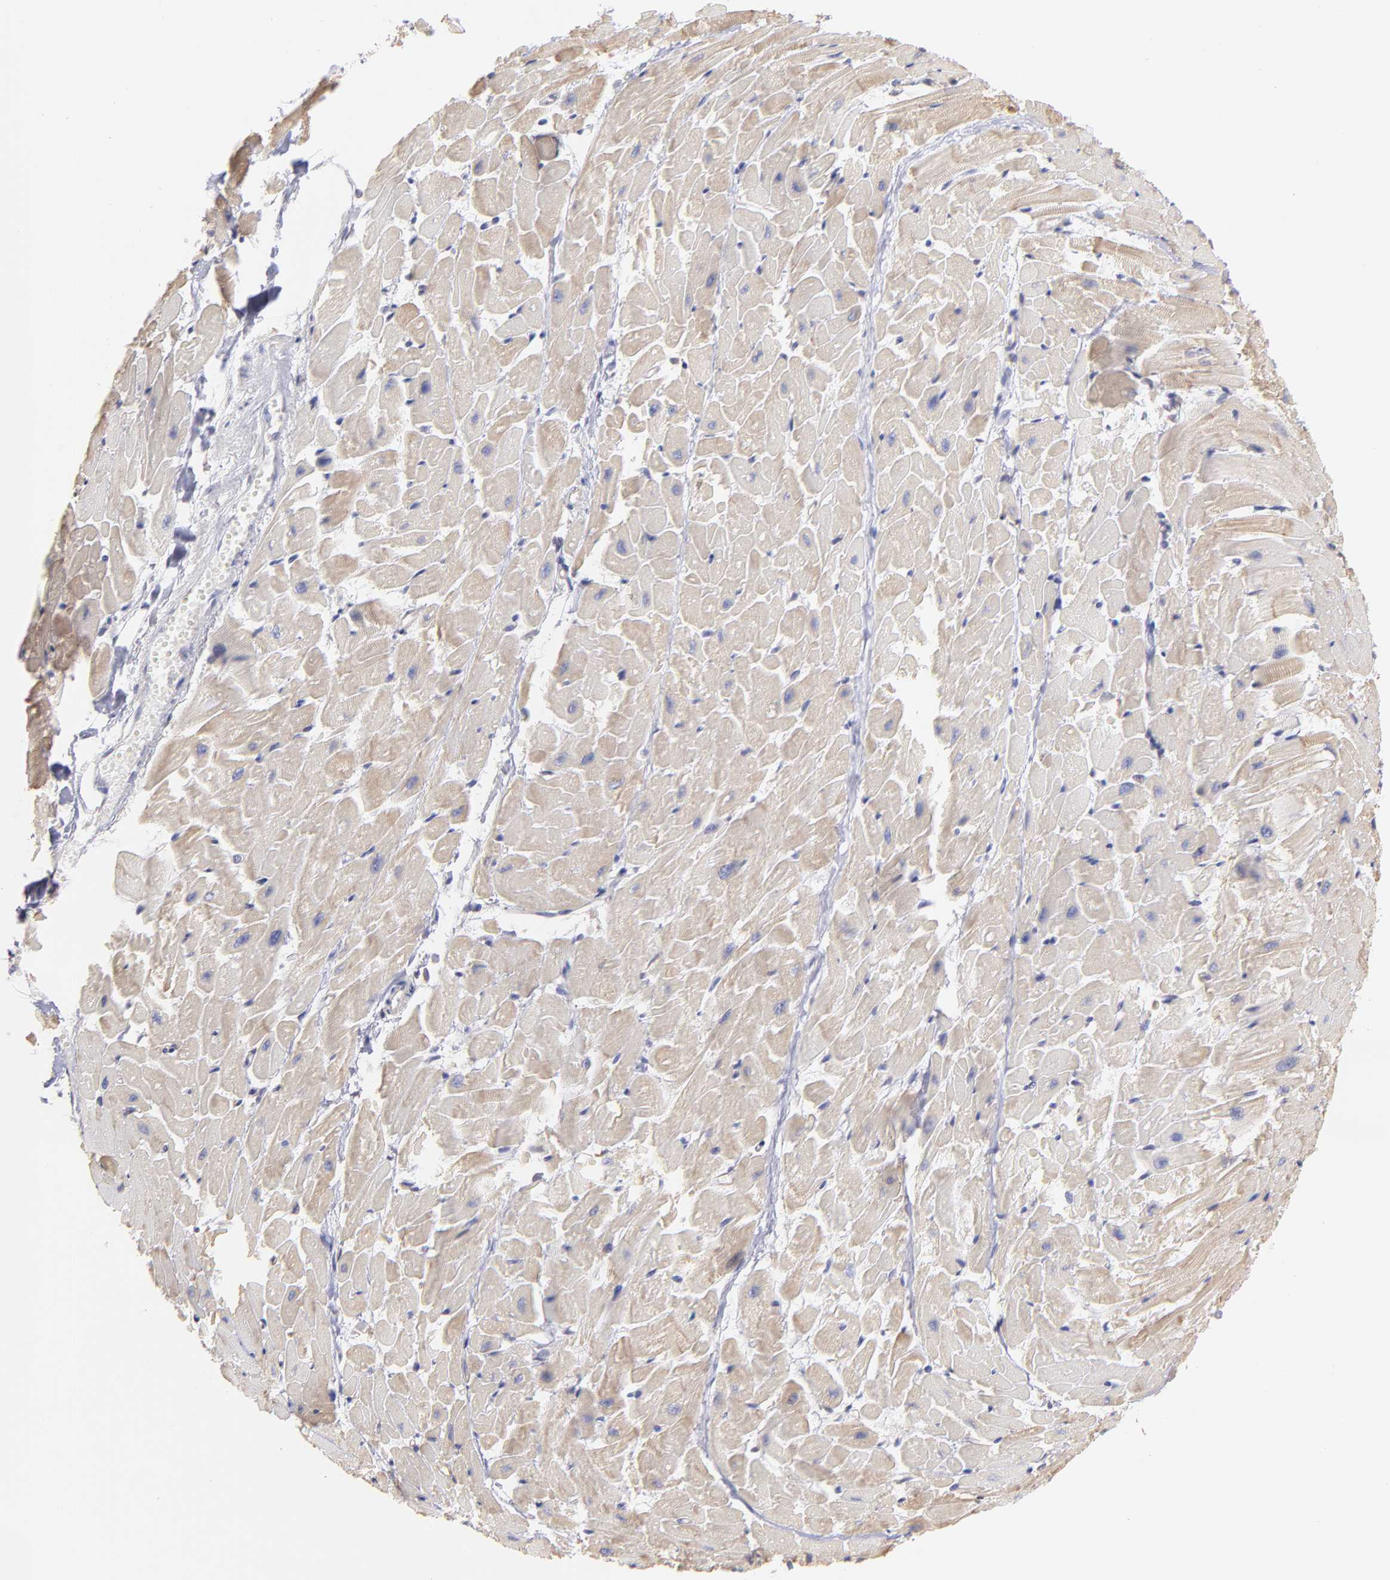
{"staining": {"intensity": "weak", "quantity": "<25%", "location": "cytoplasmic/membranous"}, "tissue": "heart muscle", "cell_type": "Cardiomyocytes", "image_type": "normal", "snomed": [{"axis": "morphology", "description": "Normal tissue, NOS"}, {"axis": "topography", "description": "Heart"}], "caption": "Immunohistochemical staining of normal heart muscle shows no significant staining in cardiomyocytes. (Immunohistochemistry (ihc), brightfield microscopy, high magnification).", "gene": "PLEC", "patient": {"sex": "female", "age": 19}}